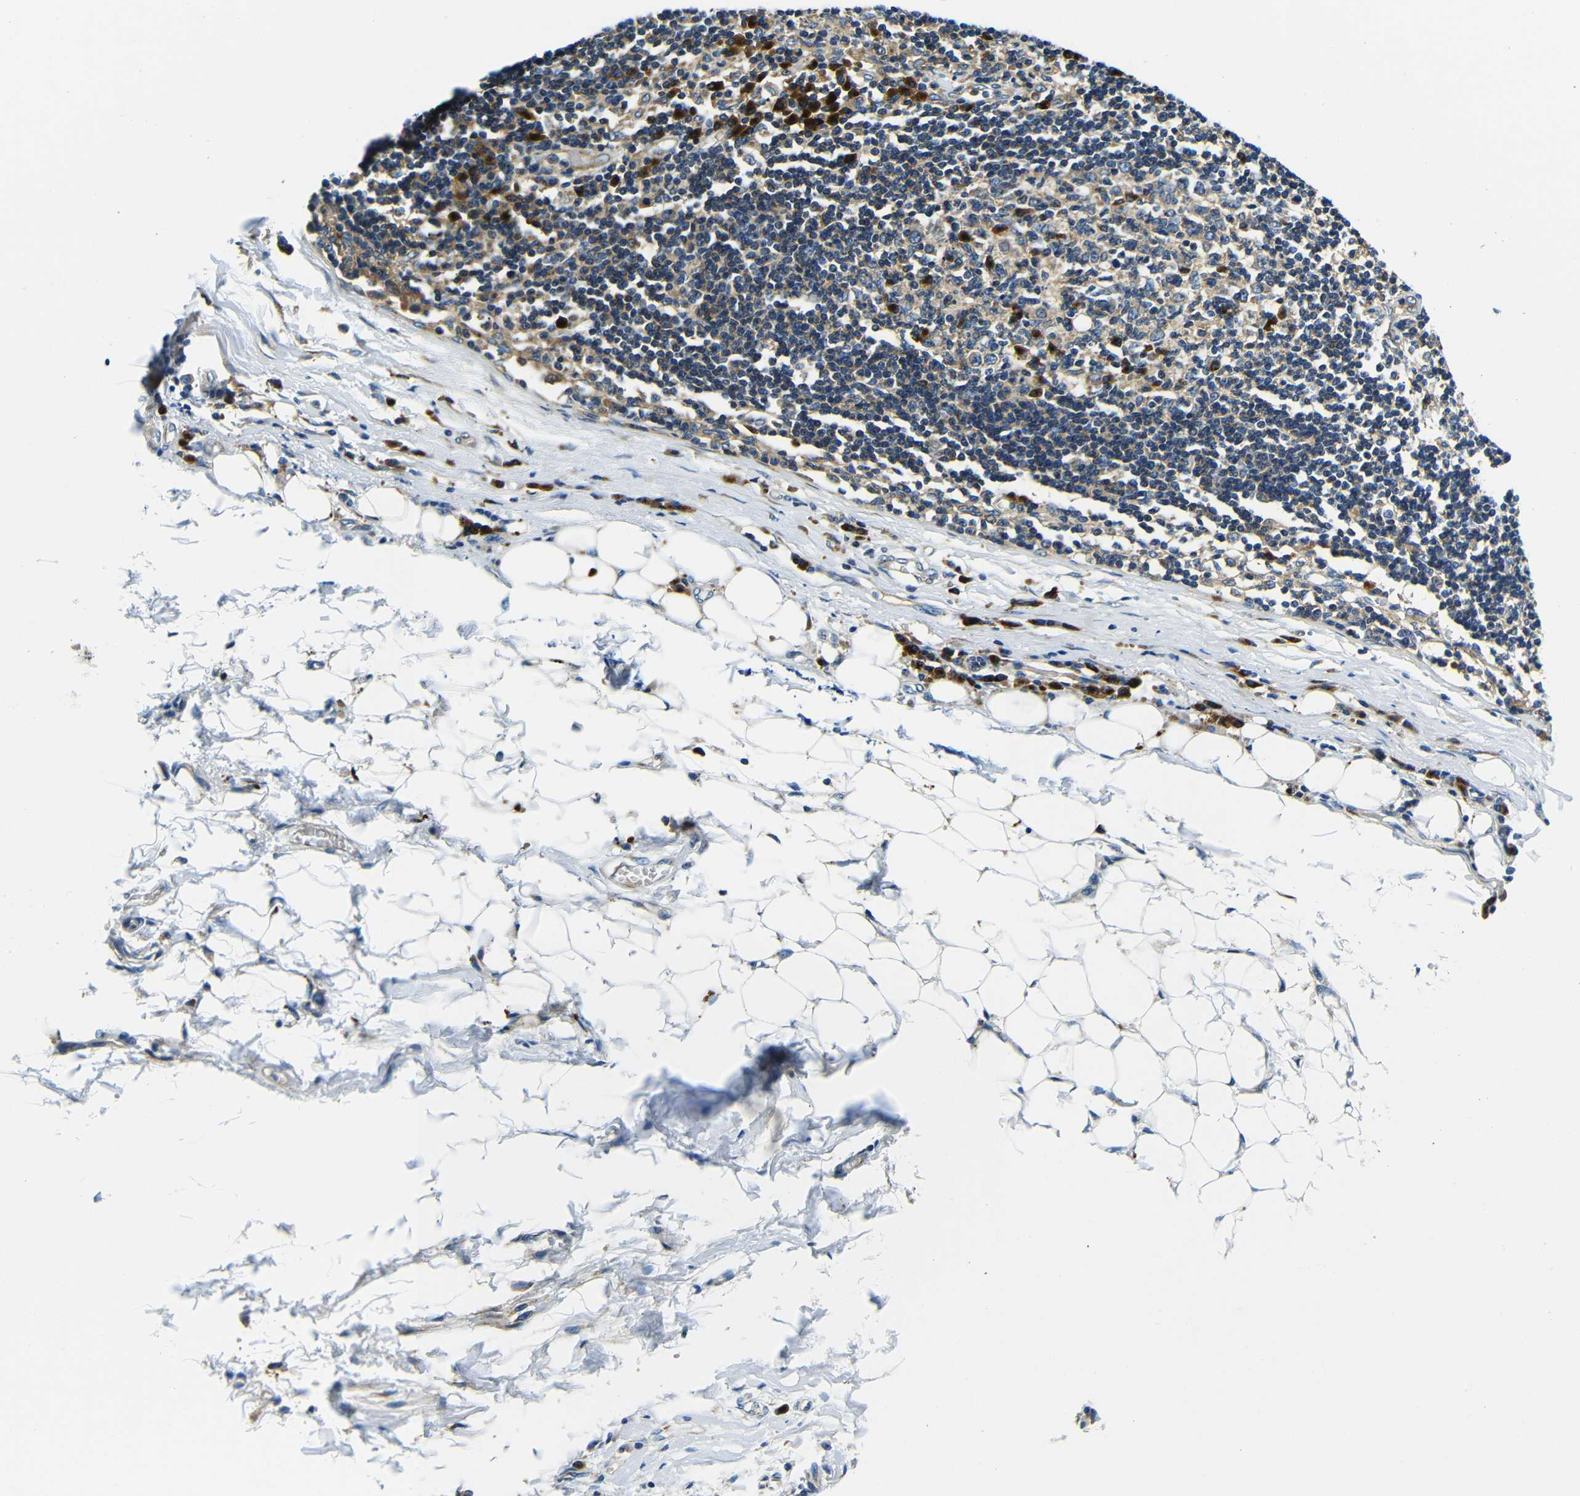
{"staining": {"intensity": "negative", "quantity": "none", "location": "none"}, "tissue": "adipose tissue", "cell_type": "Adipocytes", "image_type": "normal", "snomed": [{"axis": "morphology", "description": "Normal tissue, NOS"}, {"axis": "morphology", "description": "Adenocarcinoma, NOS"}, {"axis": "topography", "description": "Esophagus"}], "caption": "High power microscopy histopathology image of an immunohistochemistry (IHC) micrograph of unremarkable adipose tissue, revealing no significant positivity in adipocytes.", "gene": "USO1", "patient": {"sex": "male", "age": 62}}